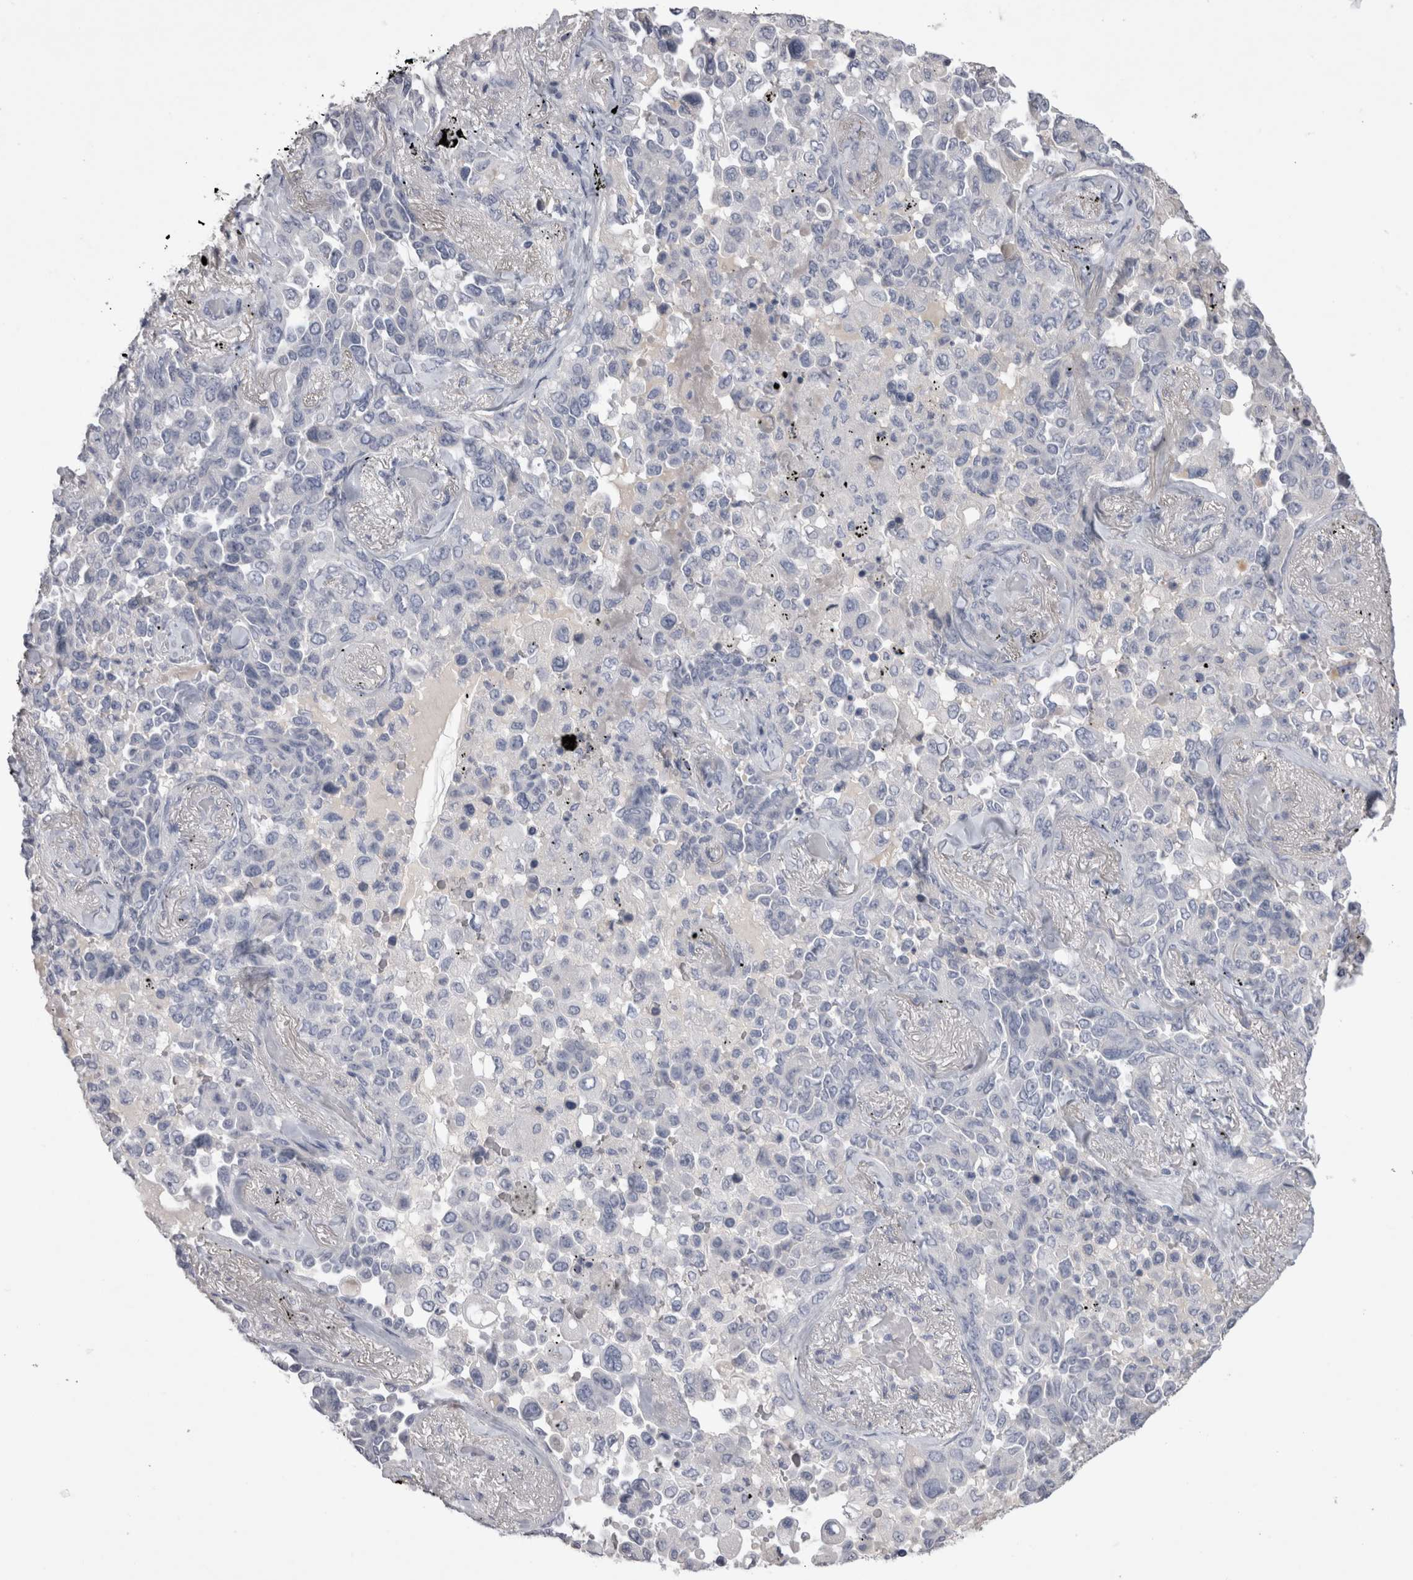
{"staining": {"intensity": "negative", "quantity": "none", "location": "none"}, "tissue": "lung cancer", "cell_type": "Tumor cells", "image_type": "cancer", "snomed": [{"axis": "morphology", "description": "Adenocarcinoma, NOS"}, {"axis": "topography", "description": "Lung"}], "caption": "Immunohistochemical staining of human adenocarcinoma (lung) exhibits no significant staining in tumor cells.", "gene": "ADAM2", "patient": {"sex": "female", "age": 67}}